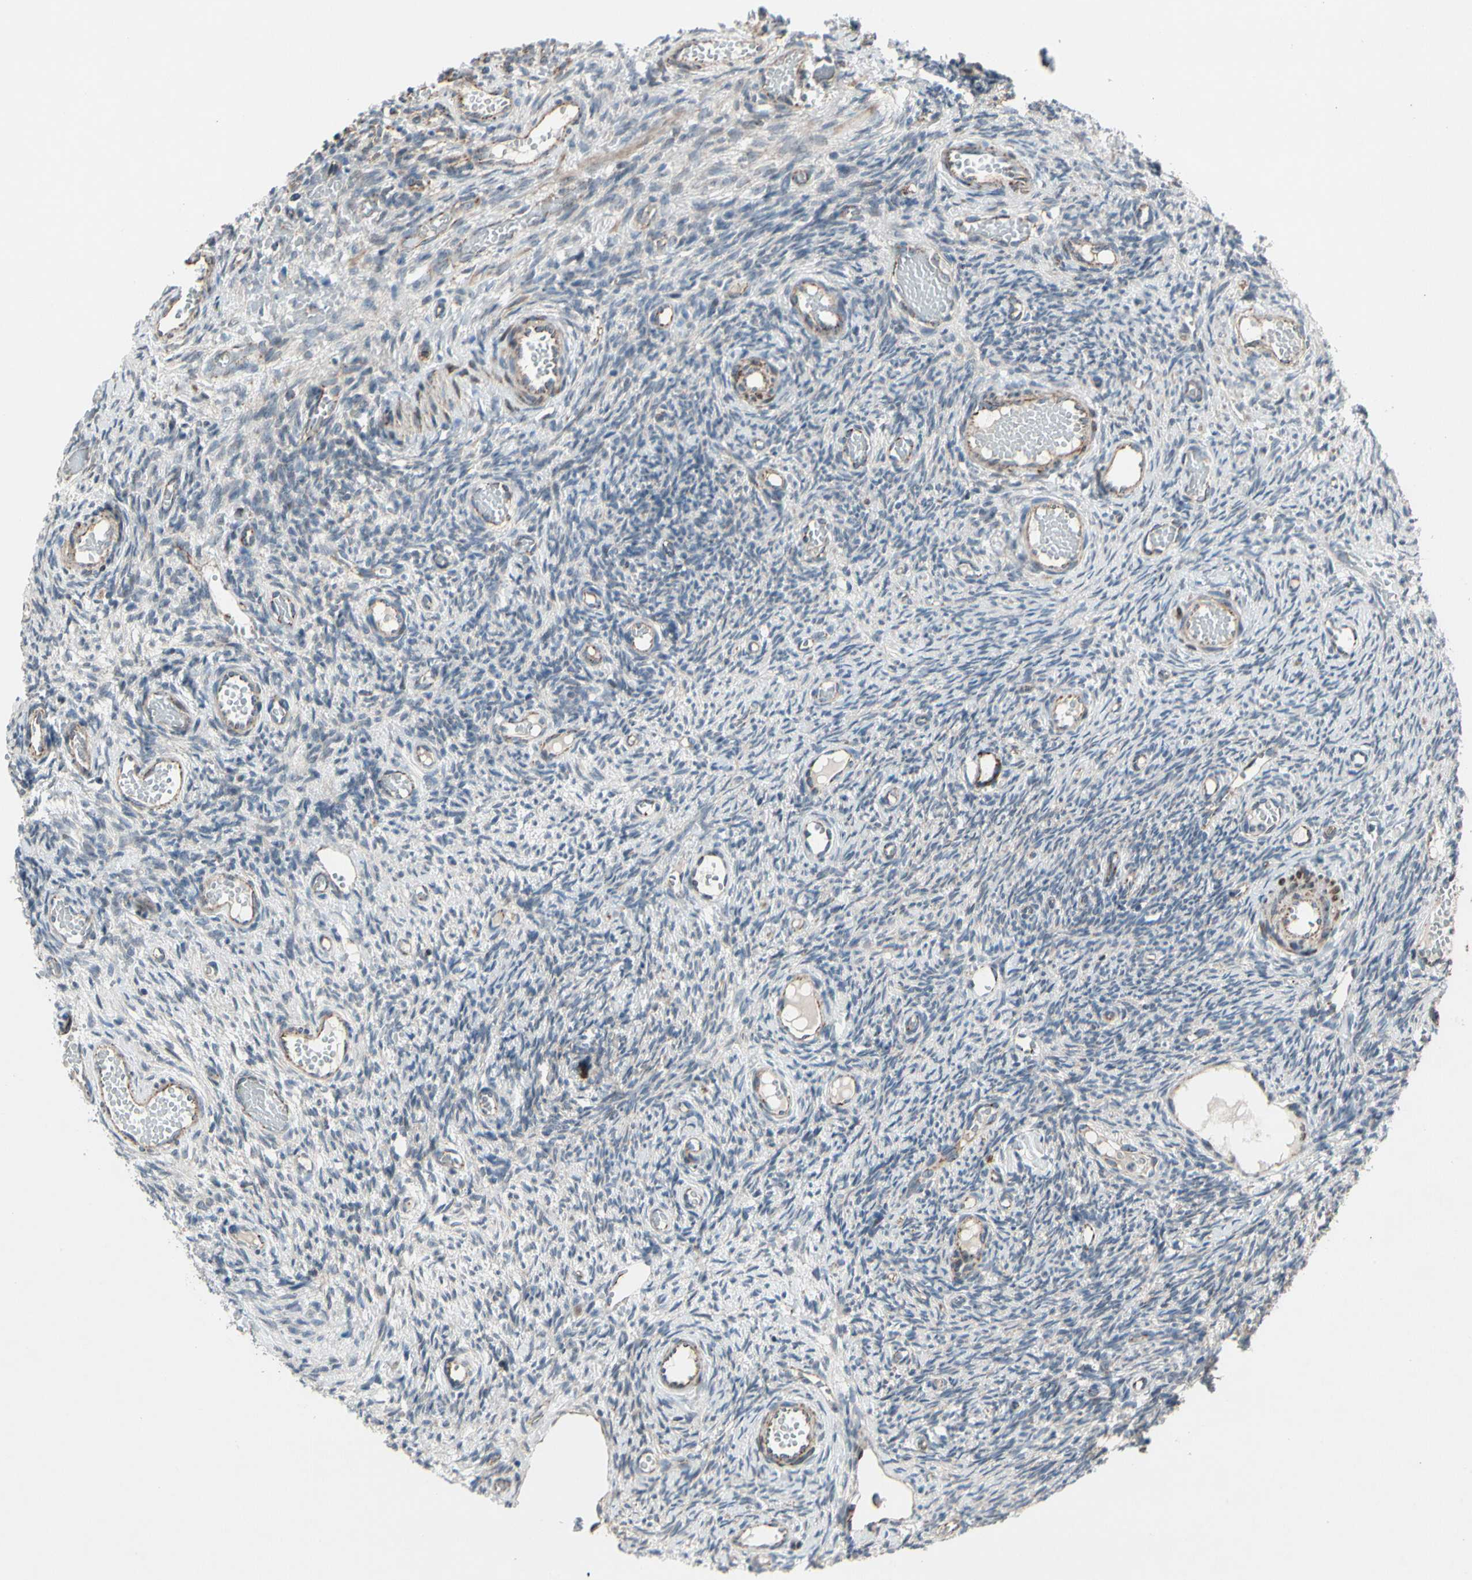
{"staining": {"intensity": "moderate", "quantity": ">75%", "location": "cytoplasmic/membranous"}, "tissue": "ovary", "cell_type": "Follicle cells", "image_type": "normal", "snomed": [{"axis": "morphology", "description": "Normal tissue, NOS"}, {"axis": "topography", "description": "Ovary"}], "caption": "DAB (3,3'-diaminobenzidine) immunohistochemical staining of benign human ovary demonstrates moderate cytoplasmic/membranous protein expression in approximately >75% of follicle cells. (DAB (3,3'-diaminobenzidine) = brown stain, brightfield microscopy at high magnification).", "gene": "CPT1A", "patient": {"sex": "female", "age": 35}}